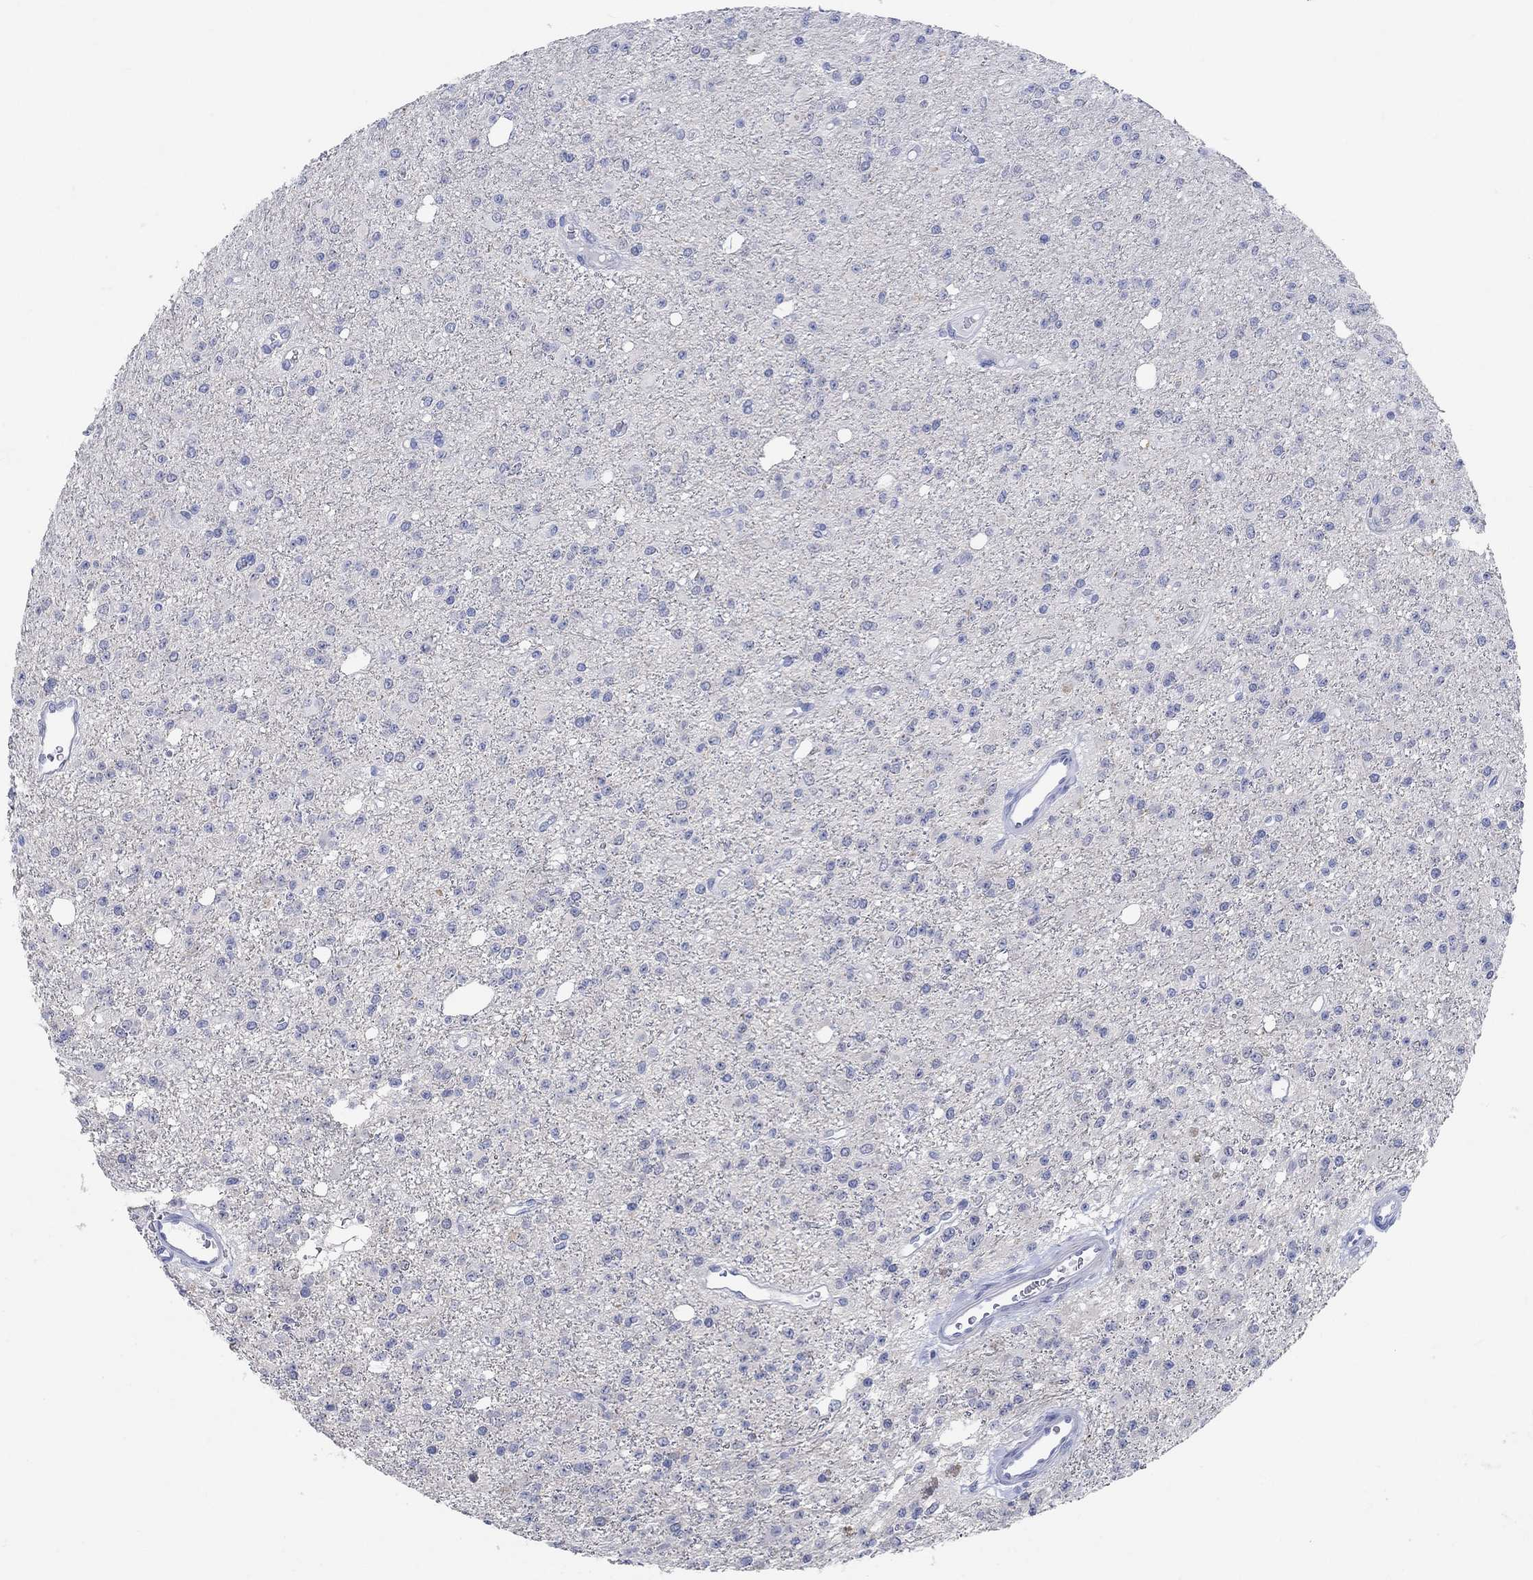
{"staining": {"intensity": "negative", "quantity": "none", "location": "none"}, "tissue": "glioma", "cell_type": "Tumor cells", "image_type": "cancer", "snomed": [{"axis": "morphology", "description": "Glioma, malignant, Low grade"}, {"axis": "topography", "description": "Brain"}], "caption": "IHC image of human glioma stained for a protein (brown), which shows no expression in tumor cells.", "gene": "GRIA3", "patient": {"sex": "female", "age": 45}}